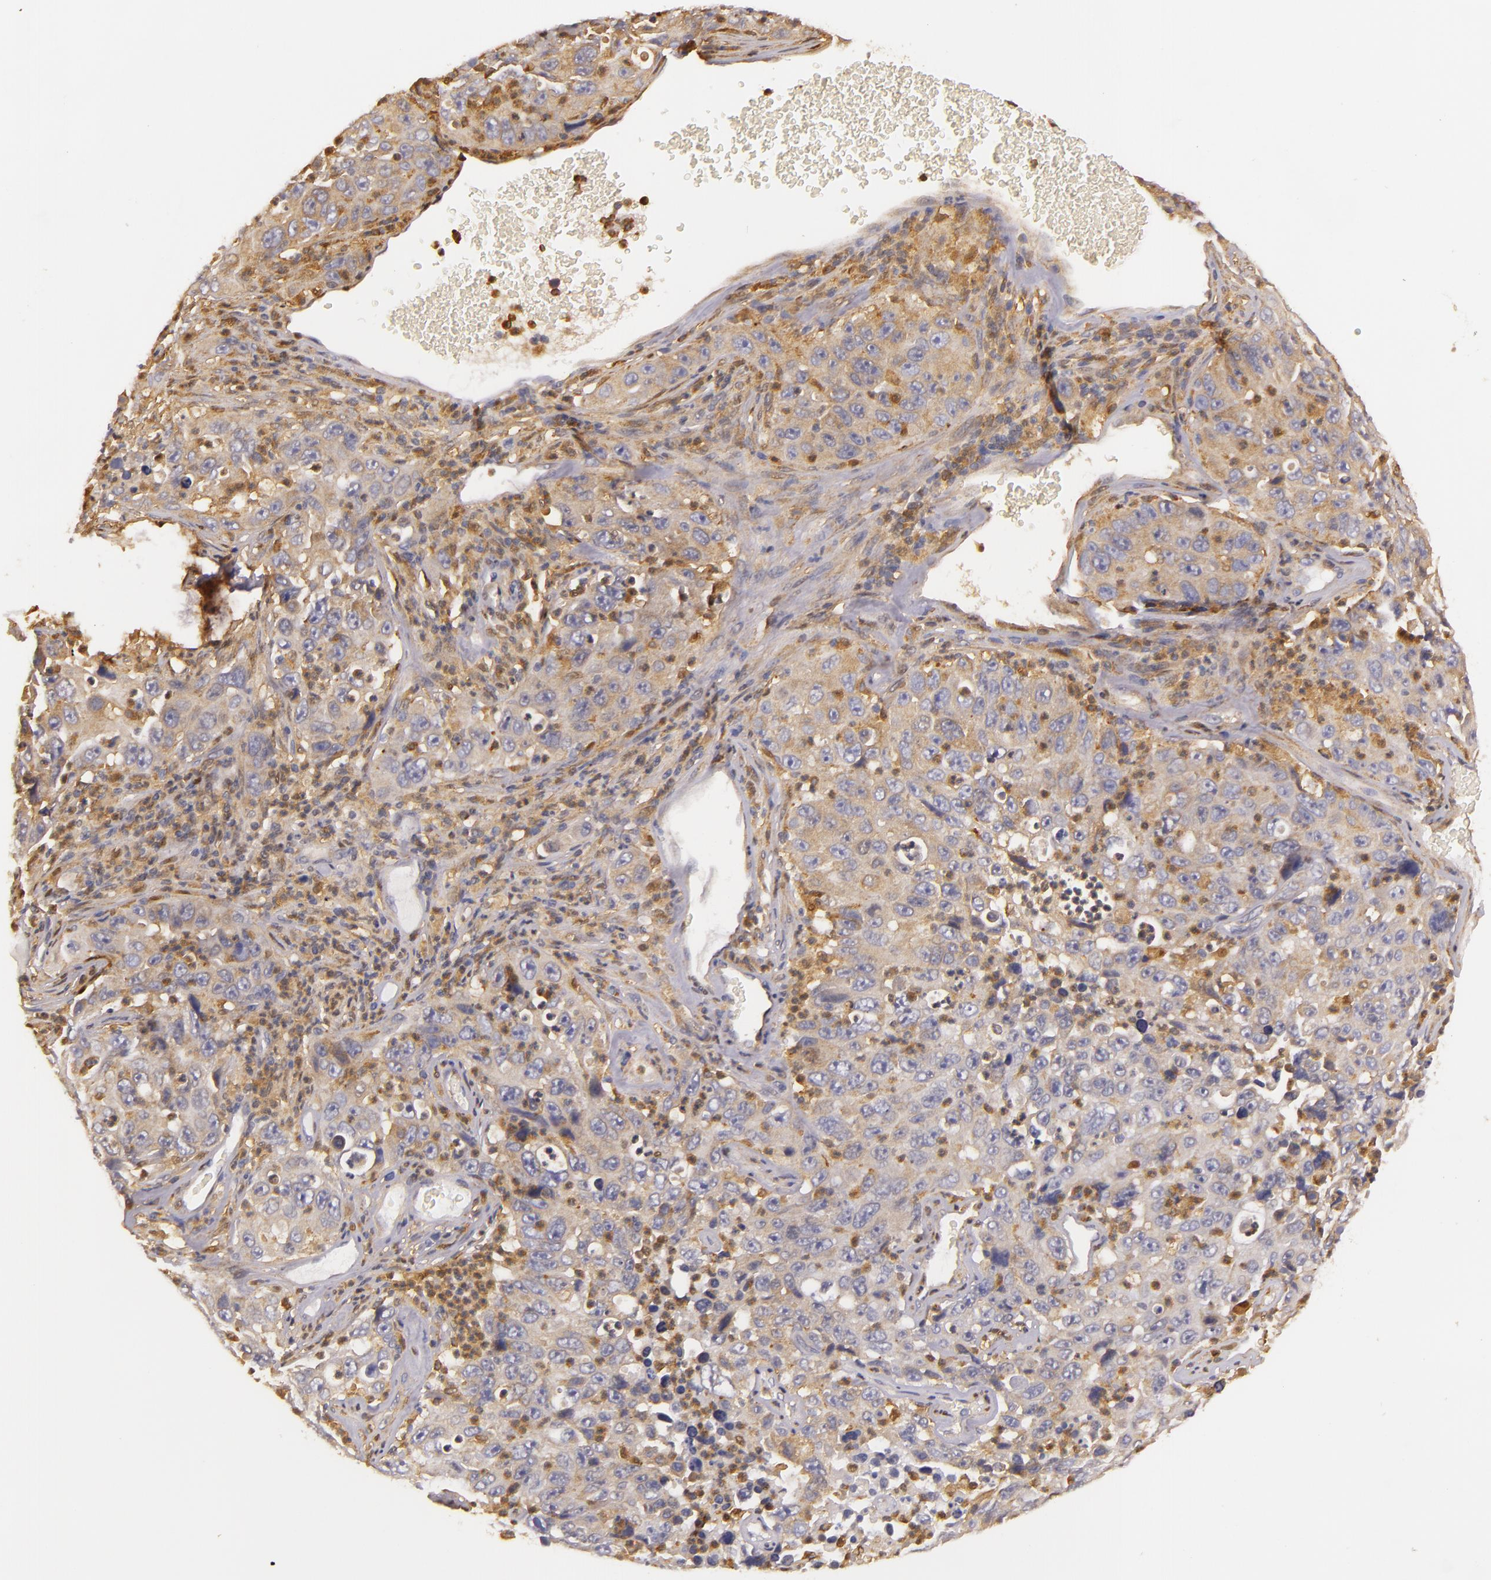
{"staining": {"intensity": "moderate", "quantity": ">75%", "location": "cytoplasmic/membranous"}, "tissue": "lung cancer", "cell_type": "Tumor cells", "image_type": "cancer", "snomed": [{"axis": "morphology", "description": "Squamous cell carcinoma, NOS"}, {"axis": "topography", "description": "Lung"}], "caption": "Lung cancer stained for a protein (brown) displays moderate cytoplasmic/membranous positive expression in about >75% of tumor cells.", "gene": "TOM1", "patient": {"sex": "male", "age": 64}}